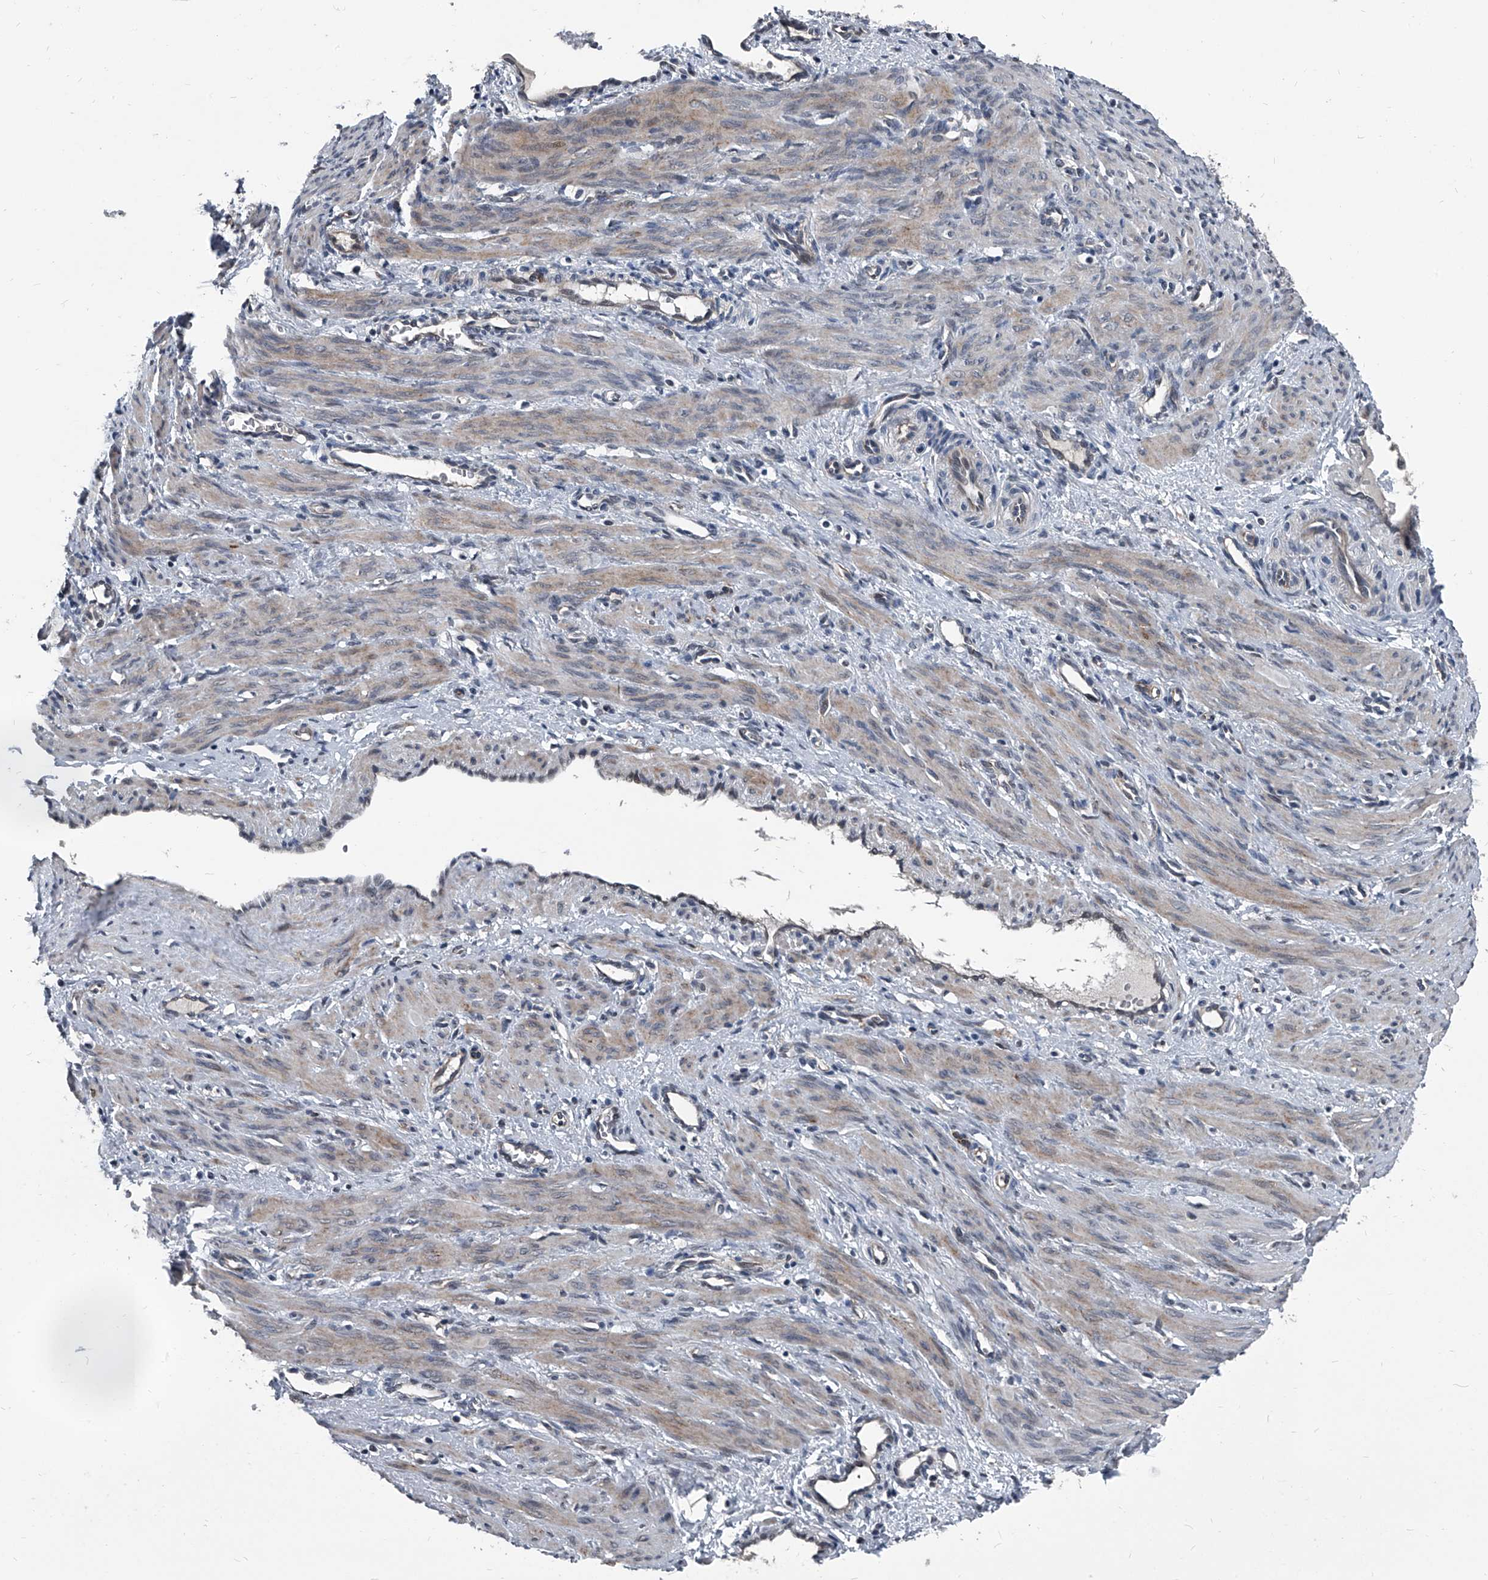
{"staining": {"intensity": "weak", "quantity": "25%-75%", "location": "cytoplasmic/membranous"}, "tissue": "smooth muscle", "cell_type": "Smooth muscle cells", "image_type": "normal", "snomed": [{"axis": "morphology", "description": "Normal tissue, NOS"}, {"axis": "topography", "description": "Endometrium"}], "caption": "IHC staining of benign smooth muscle, which shows low levels of weak cytoplasmic/membranous expression in about 25%-75% of smooth muscle cells indicating weak cytoplasmic/membranous protein staining. The staining was performed using DAB (3,3'-diaminobenzidine) (brown) for protein detection and nuclei were counterstained in hematoxylin (blue).", "gene": "MEN1", "patient": {"sex": "female", "age": 33}}